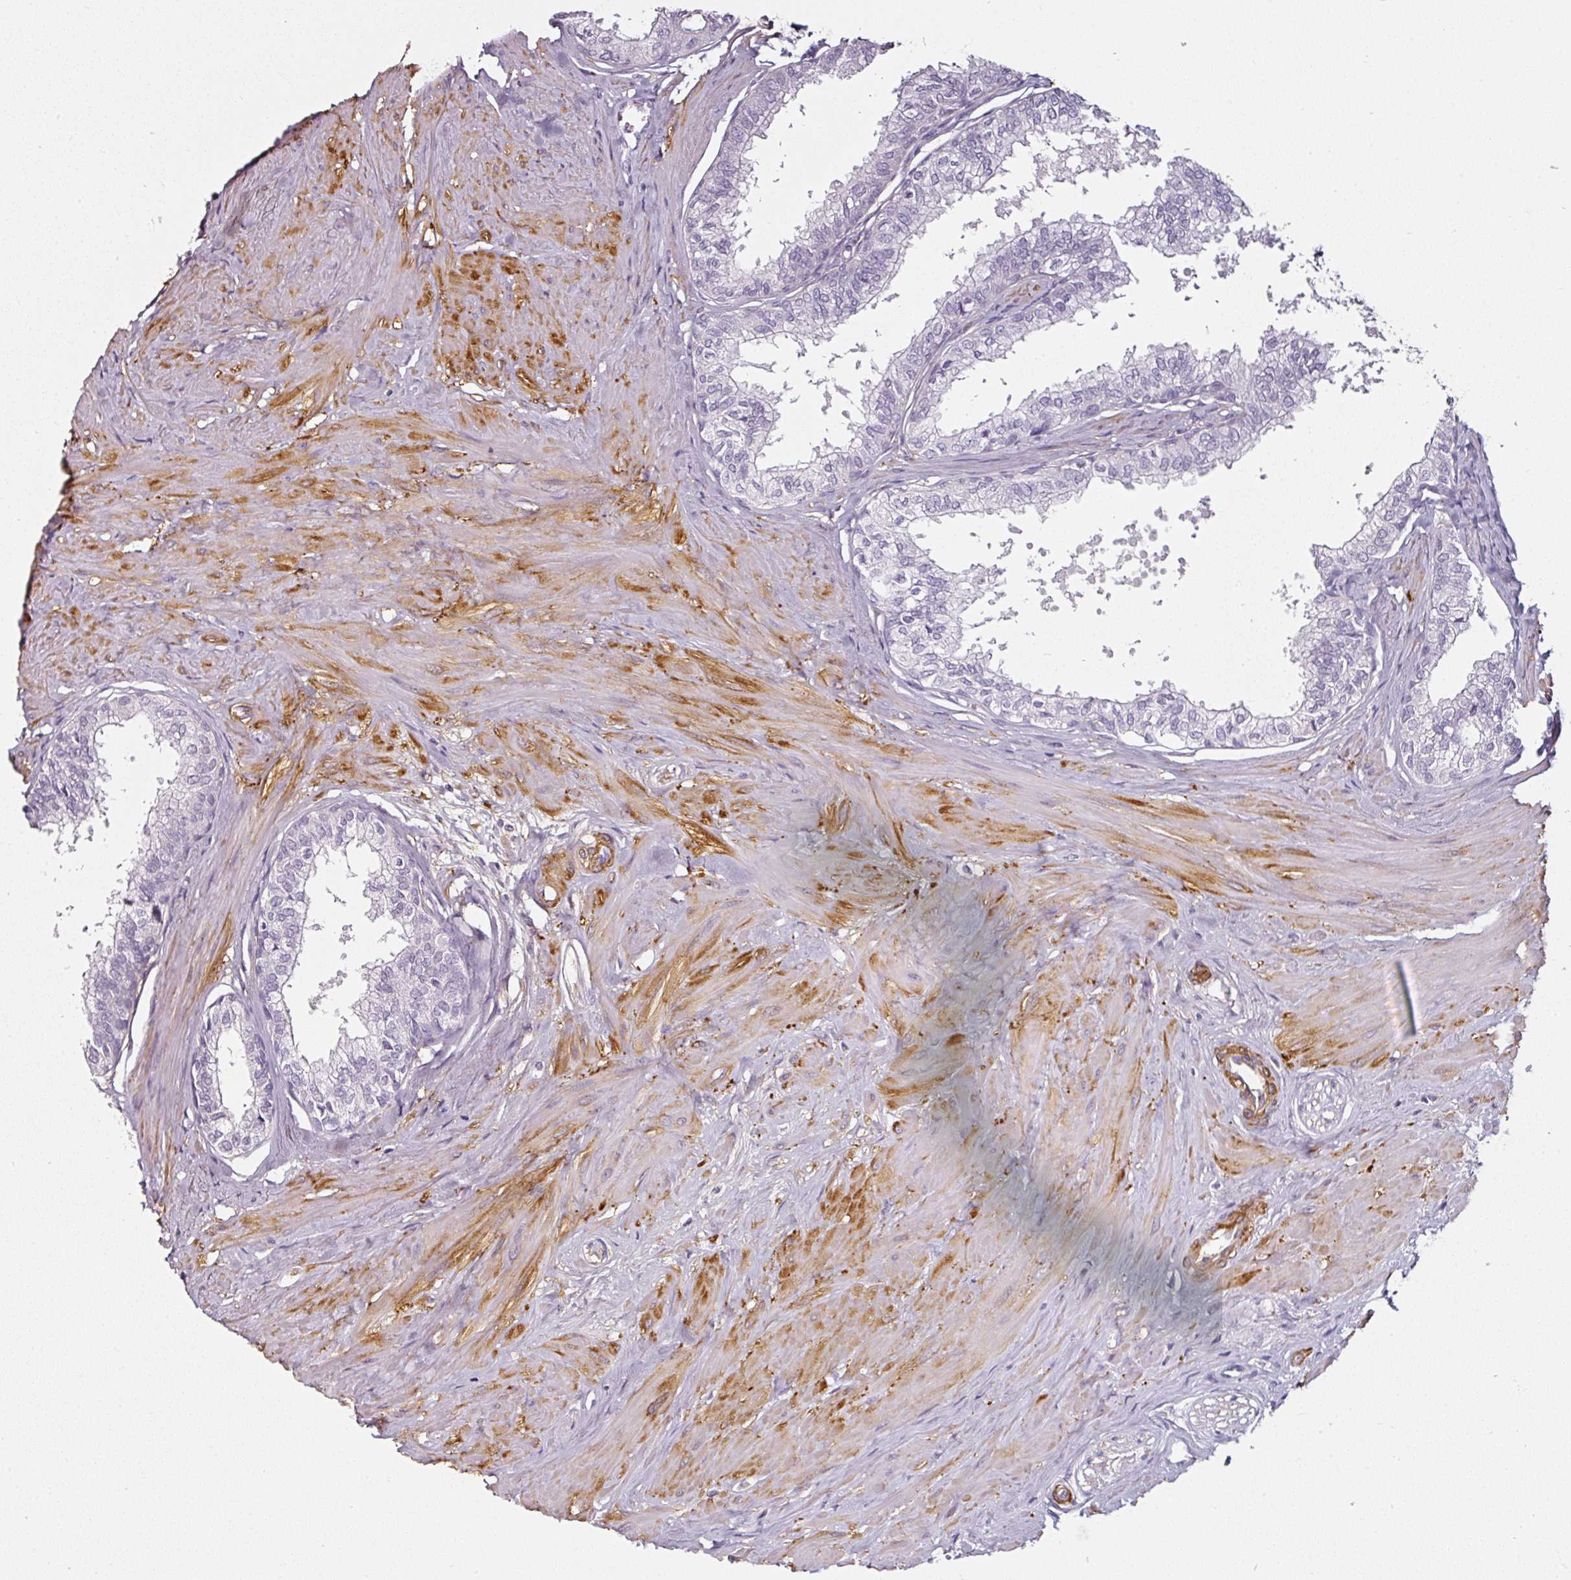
{"staining": {"intensity": "negative", "quantity": "none", "location": "none"}, "tissue": "seminal vesicle", "cell_type": "Glandular cells", "image_type": "normal", "snomed": [{"axis": "morphology", "description": "Normal tissue, NOS"}, {"axis": "topography", "description": "Prostate"}, {"axis": "topography", "description": "Seminal veicle"}], "caption": "Seminal vesicle was stained to show a protein in brown. There is no significant positivity in glandular cells. (DAB (3,3'-diaminobenzidine) immunohistochemistry, high magnification).", "gene": "CAP2", "patient": {"sex": "male", "age": 60}}